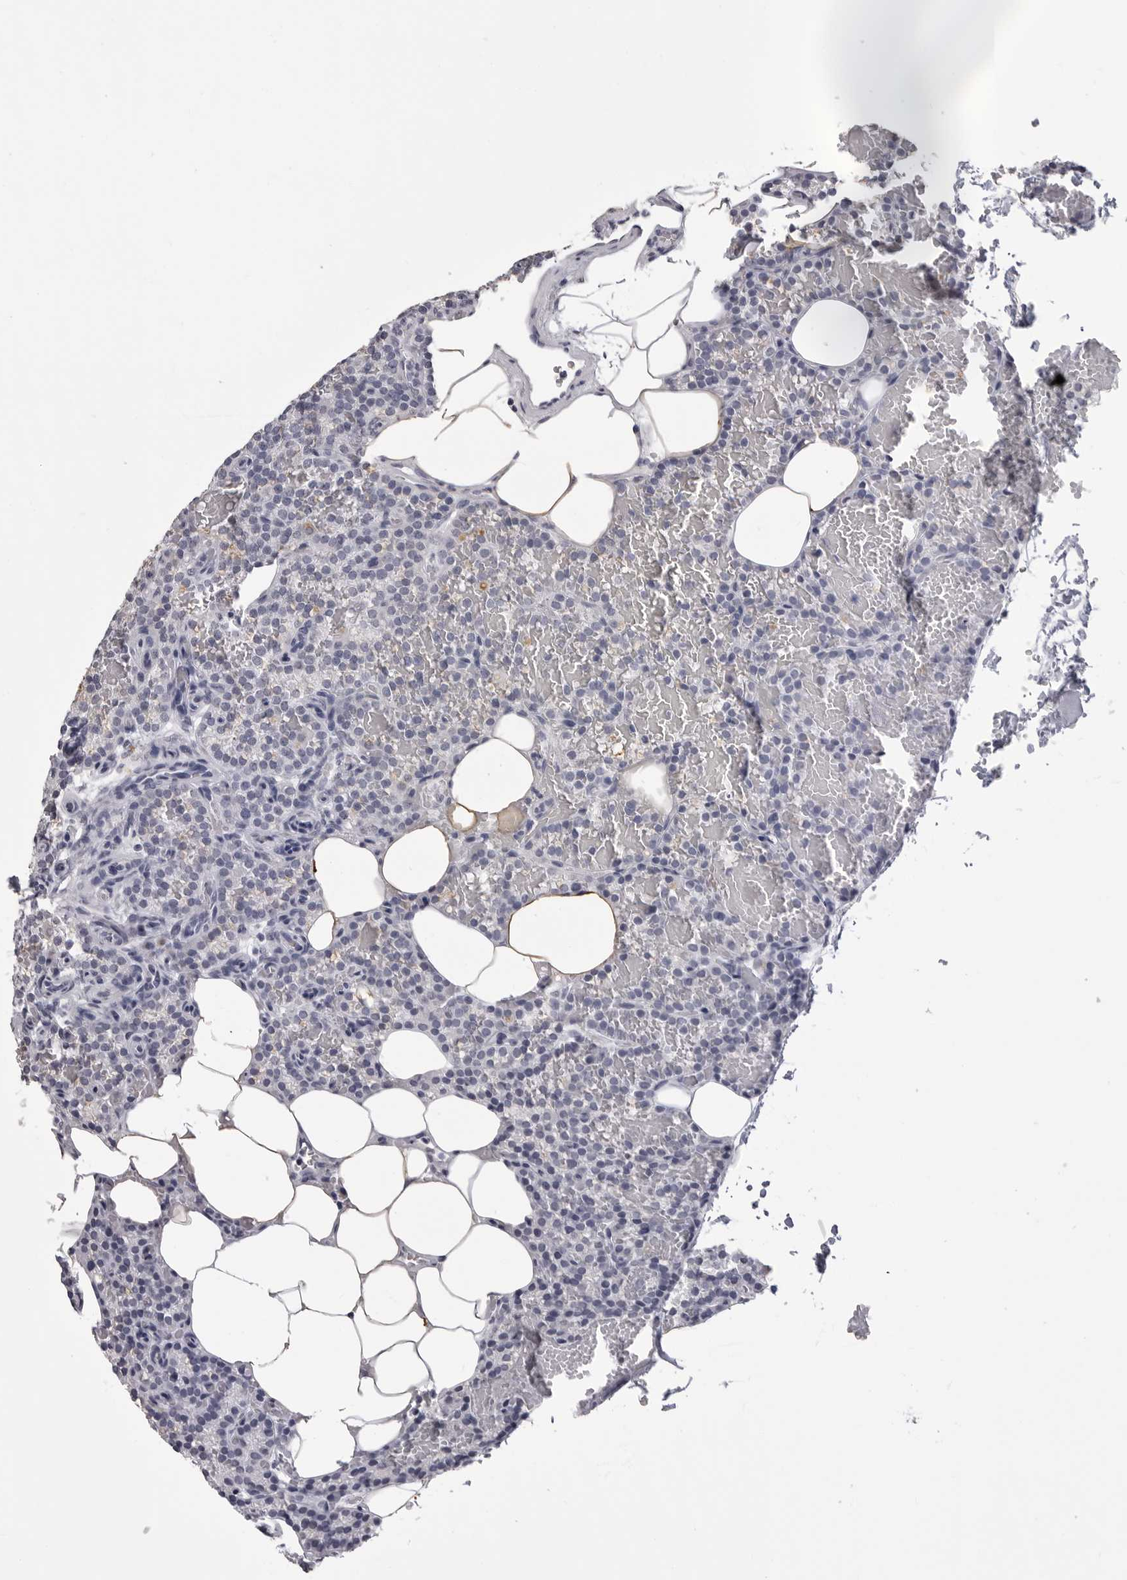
{"staining": {"intensity": "negative", "quantity": "none", "location": "none"}, "tissue": "parathyroid gland", "cell_type": "Glandular cells", "image_type": "normal", "snomed": [{"axis": "morphology", "description": "Normal tissue, NOS"}, {"axis": "topography", "description": "Parathyroid gland"}], "caption": "Immunohistochemistry (IHC) photomicrograph of benign parathyroid gland: parathyroid gland stained with DAB (3,3'-diaminobenzidine) demonstrates no significant protein staining in glandular cells.", "gene": "LGALS4", "patient": {"sex": "male", "age": 58}}